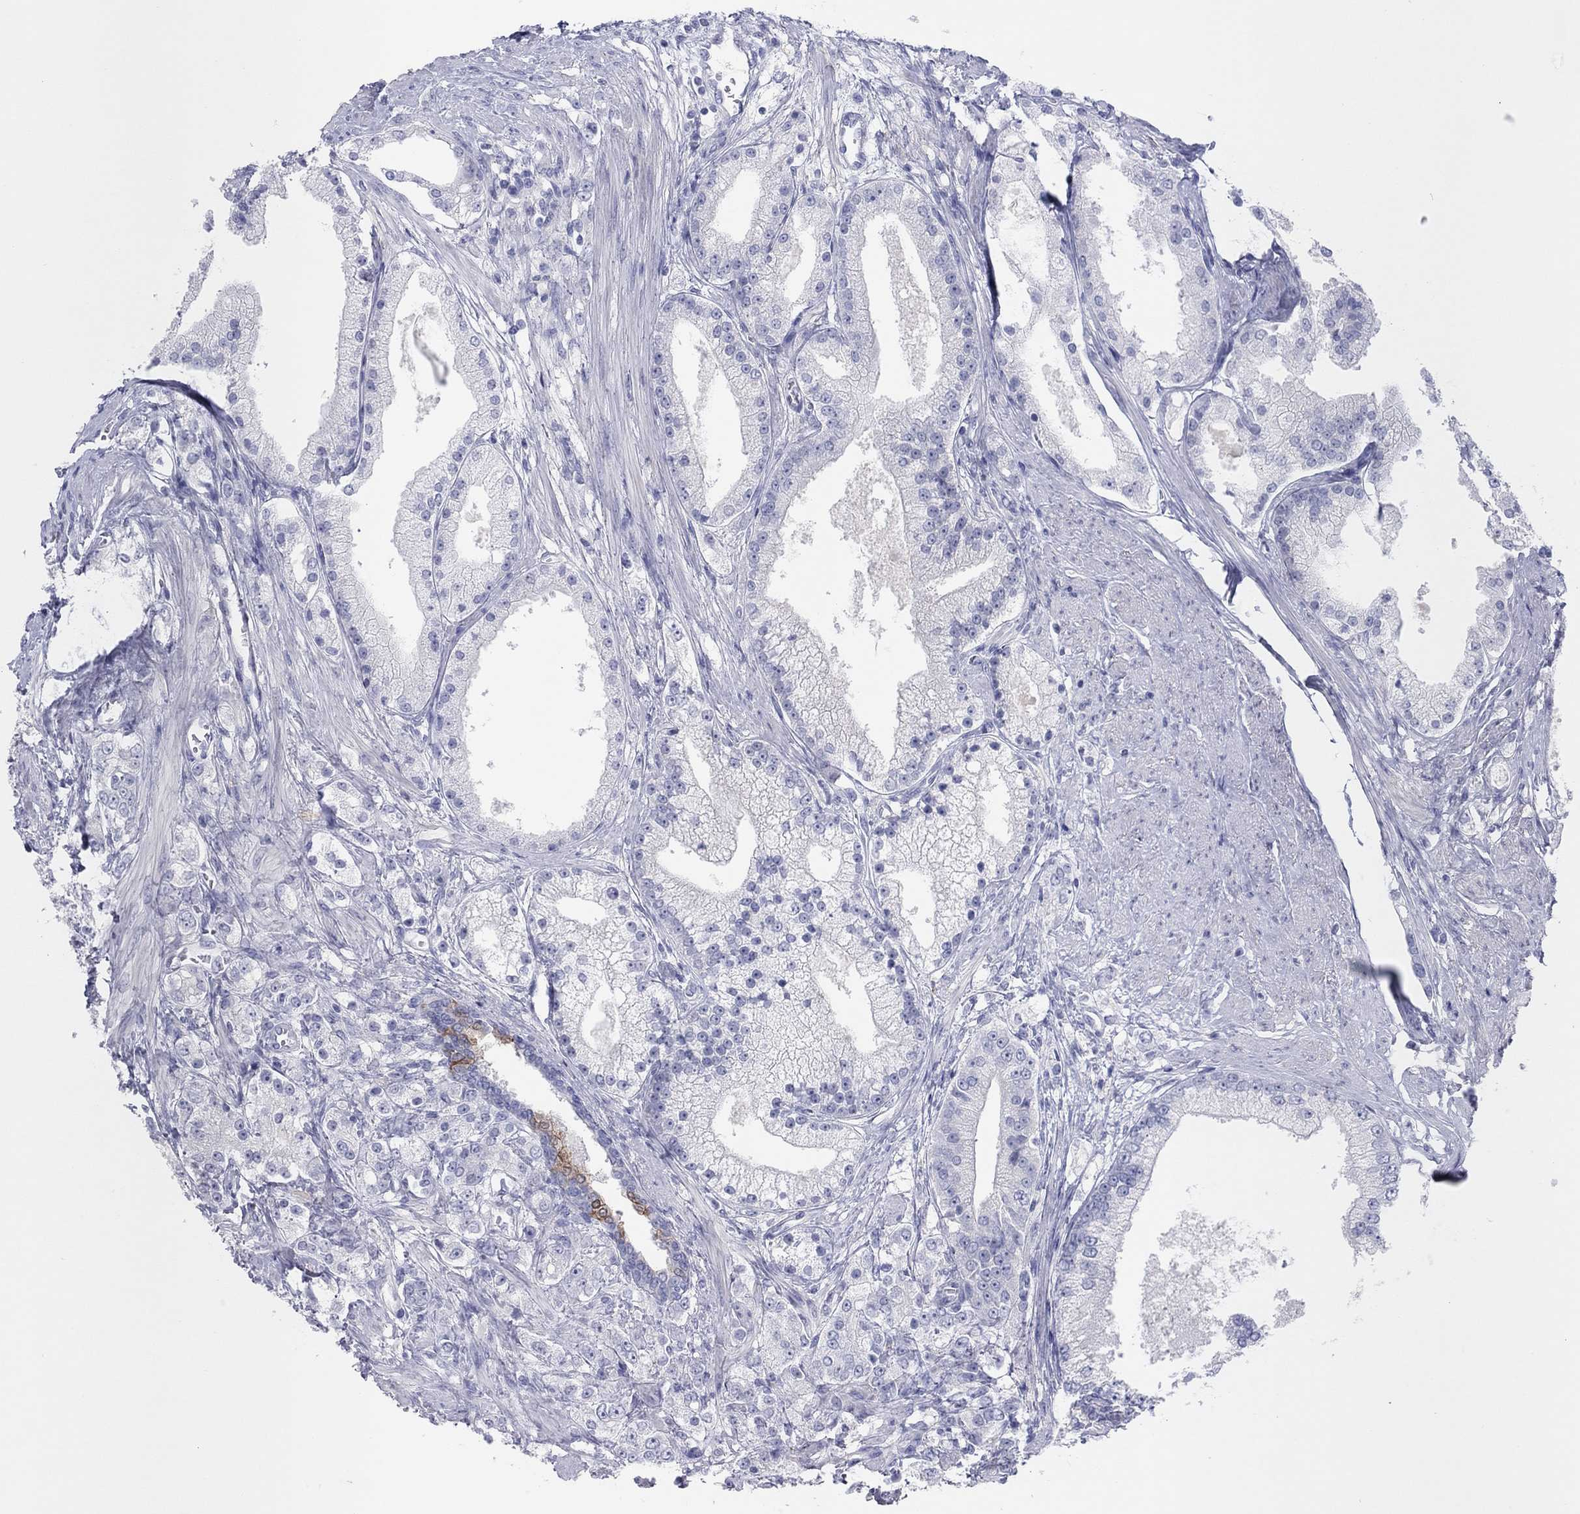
{"staining": {"intensity": "negative", "quantity": "none", "location": "none"}, "tissue": "prostate cancer", "cell_type": "Tumor cells", "image_type": "cancer", "snomed": [{"axis": "morphology", "description": "Adenocarcinoma, NOS"}, {"axis": "topography", "description": "Prostate and seminal vesicle, NOS"}, {"axis": "topography", "description": "Prostate"}], "caption": "Histopathology image shows no significant protein positivity in tumor cells of adenocarcinoma (prostate).", "gene": "CPNE6", "patient": {"sex": "male", "age": 67}}